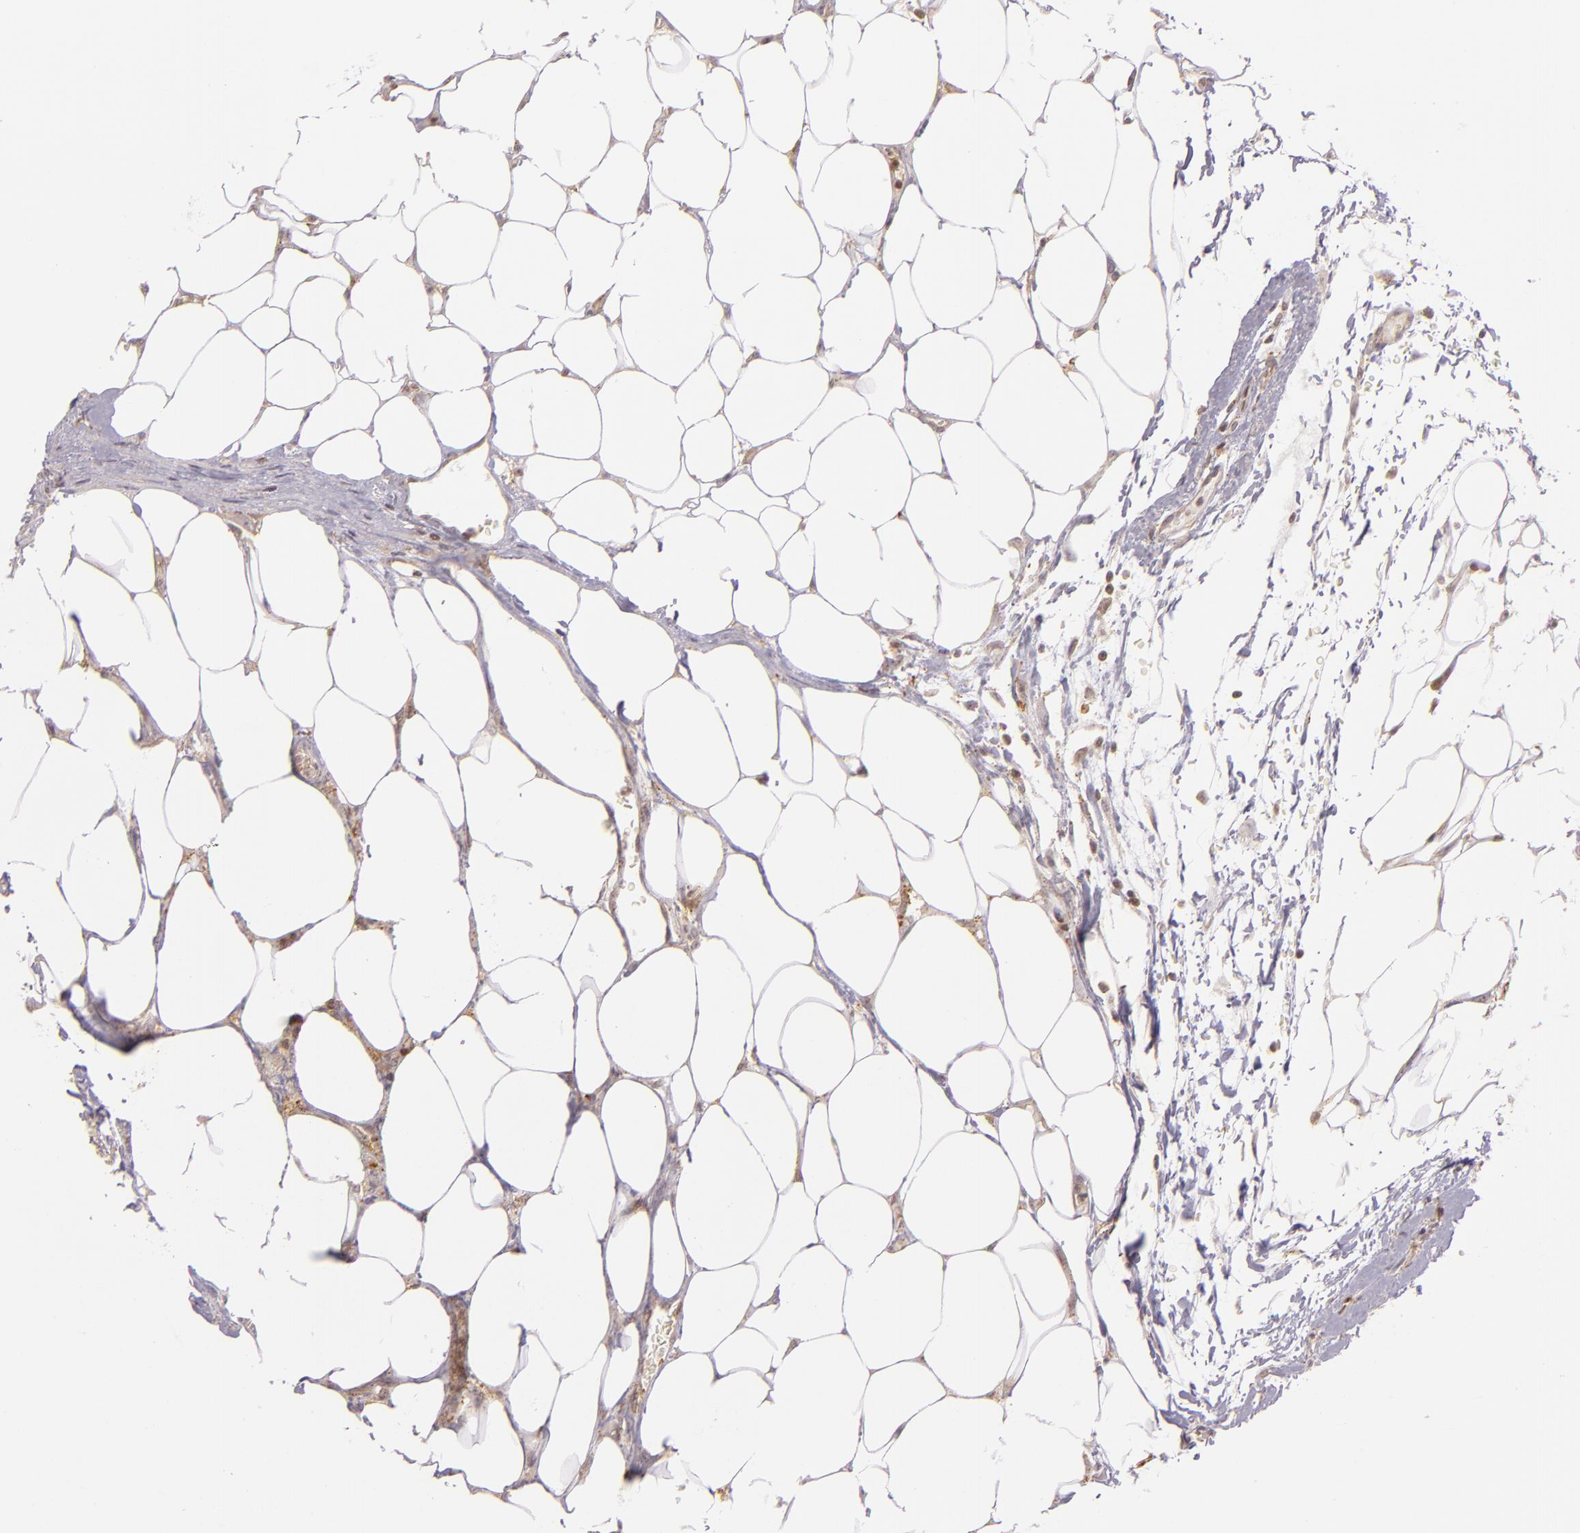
{"staining": {"intensity": "moderate", "quantity": "25%-75%", "location": "cytoplasmic/membranous,nuclear"}, "tissue": "colorectal cancer", "cell_type": "Tumor cells", "image_type": "cancer", "snomed": [{"axis": "morphology", "description": "Adenocarcinoma, NOS"}, {"axis": "topography", "description": "Colon"}], "caption": "There is medium levels of moderate cytoplasmic/membranous and nuclear expression in tumor cells of colorectal cancer, as demonstrated by immunohistochemical staining (brown color).", "gene": "IMPDH1", "patient": {"sex": "female", "age": 86}}